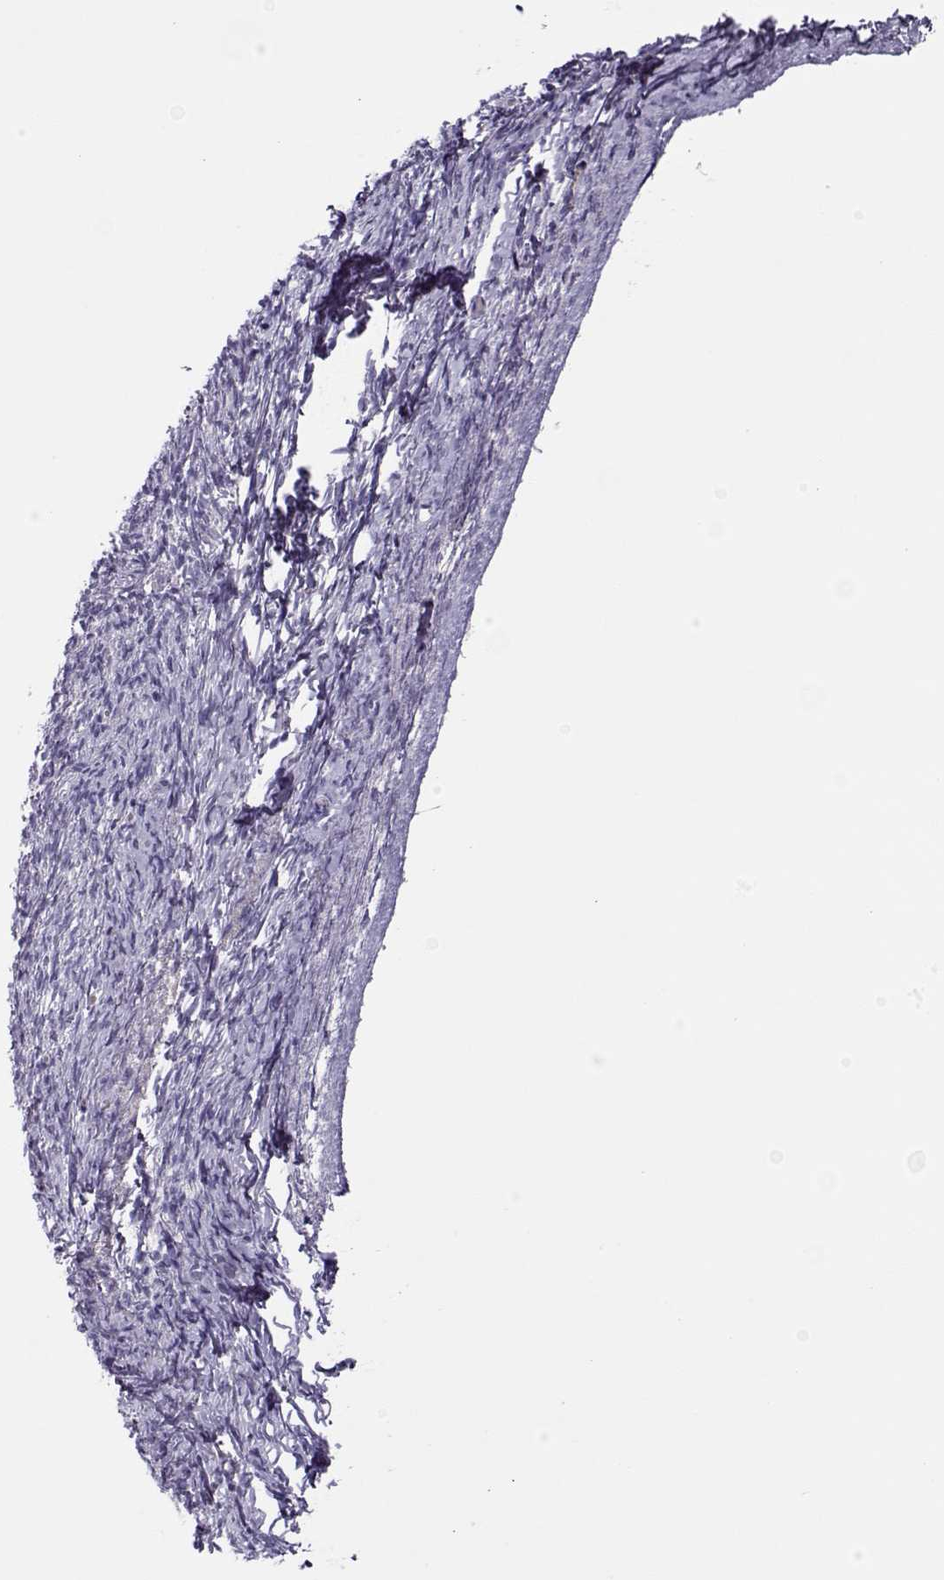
{"staining": {"intensity": "negative", "quantity": "none", "location": "none"}, "tissue": "ovary", "cell_type": "Follicle cells", "image_type": "normal", "snomed": [{"axis": "morphology", "description": "Normal tissue, NOS"}, {"axis": "topography", "description": "Ovary"}], "caption": "Immunohistochemistry photomicrograph of benign human ovary stained for a protein (brown), which demonstrates no positivity in follicle cells. (Brightfield microscopy of DAB (3,3'-diaminobenzidine) IHC at high magnification).", "gene": "LINGO1", "patient": {"sex": "female", "age": 39}}